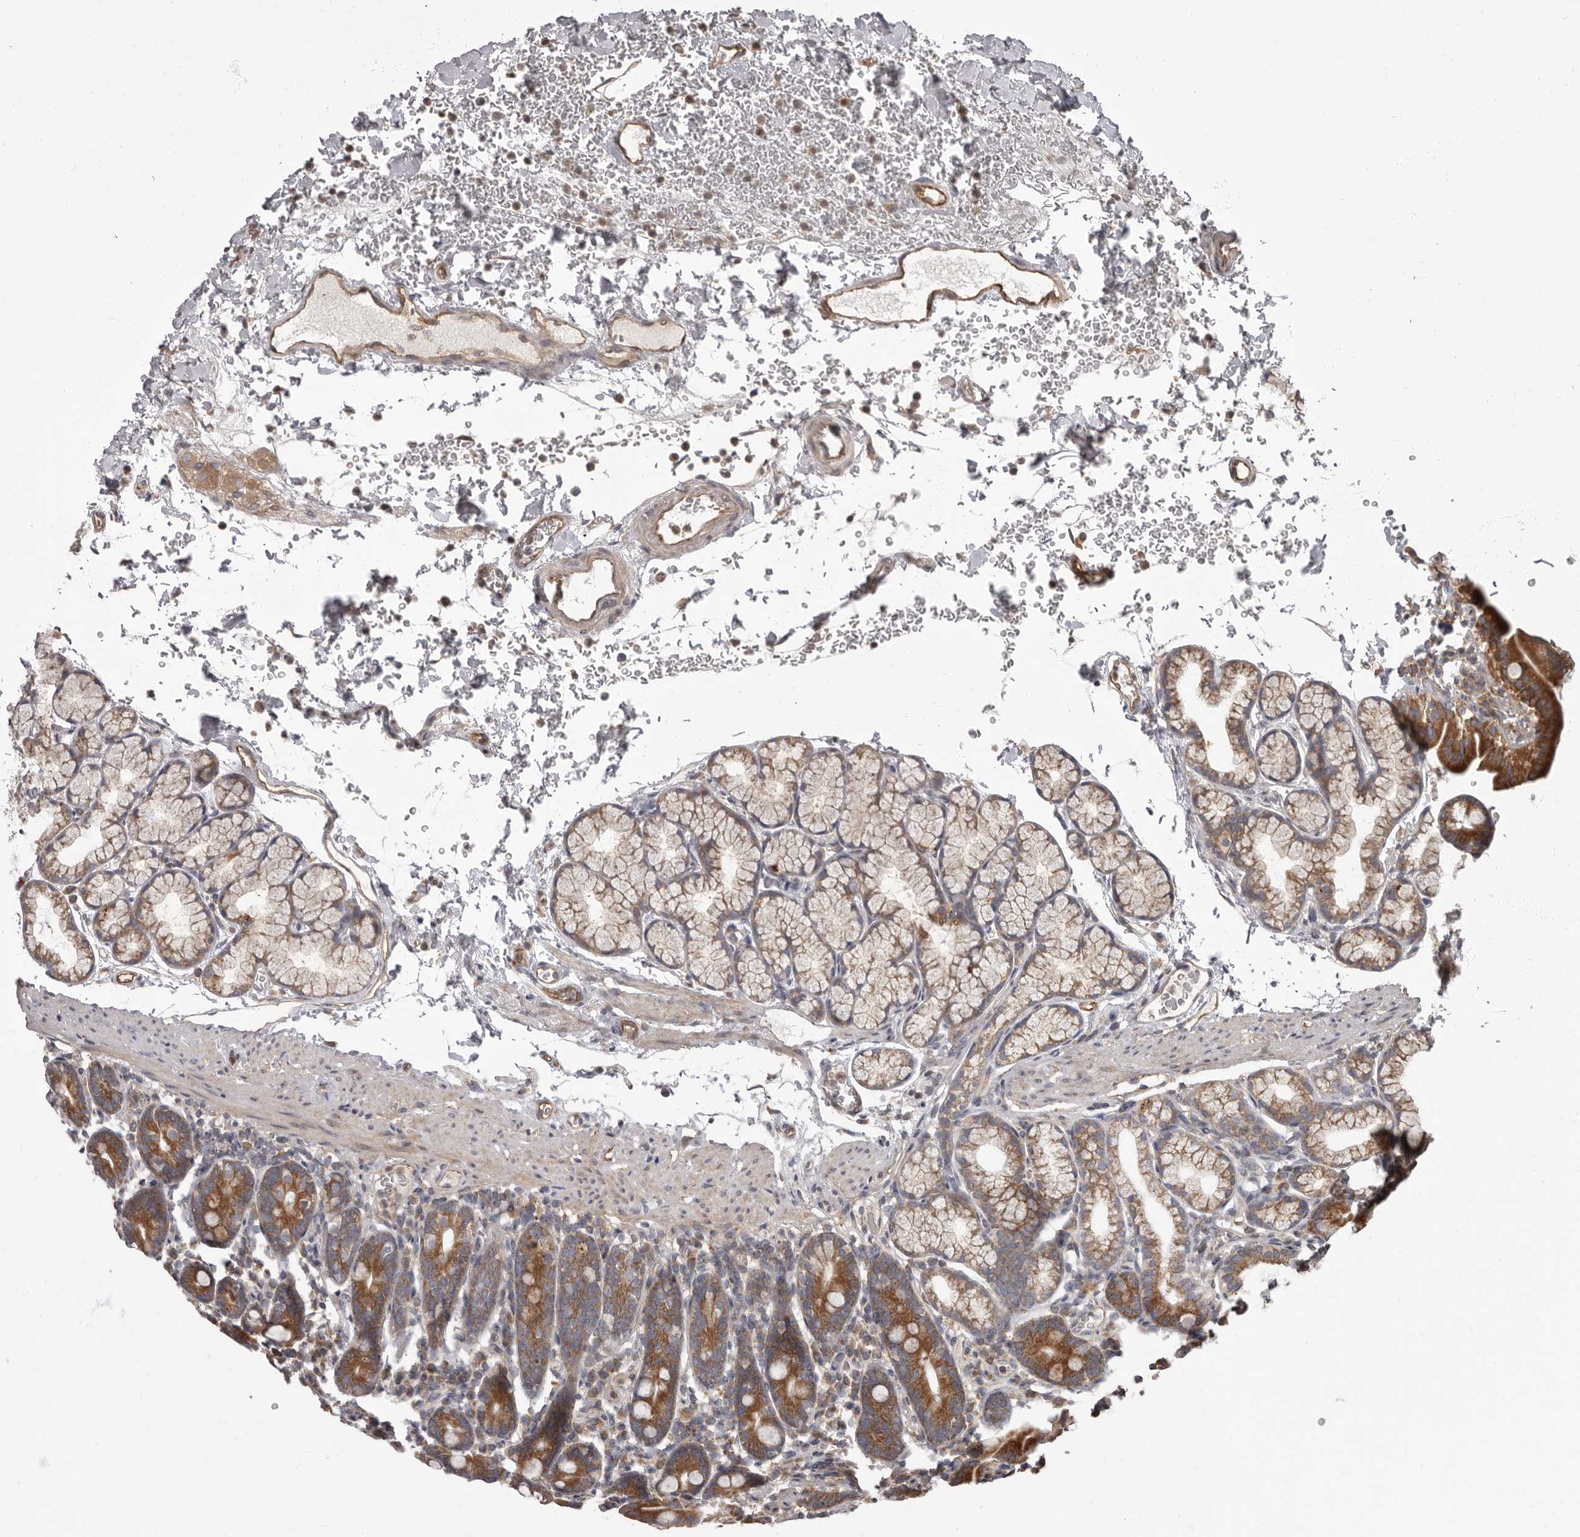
{"staining": {"intensity": "moderate", "quantity": ">75%", "location": "cytoplasmic/membranous"}, "tissue": "duodenum", "cell_type": "Glandular cells", "image_type": "normal", "snomed": [{"axis": "morphology", "description": "Normal tissue, NOS"}, {"axis": "topography", "description": "Duodenum"}], "caption": "Immunohistochemical staining of unremarkable duodenum displays moderate cytoplasmic/membranous protein positivity in about >75% of glandular cells. Using DAB (brown) and hematoxylin (blue) stains, captured at high magnification using brightfield microscopy.", "gene": "ADCY2", "patient": {"sex": "male", "age": 54}}